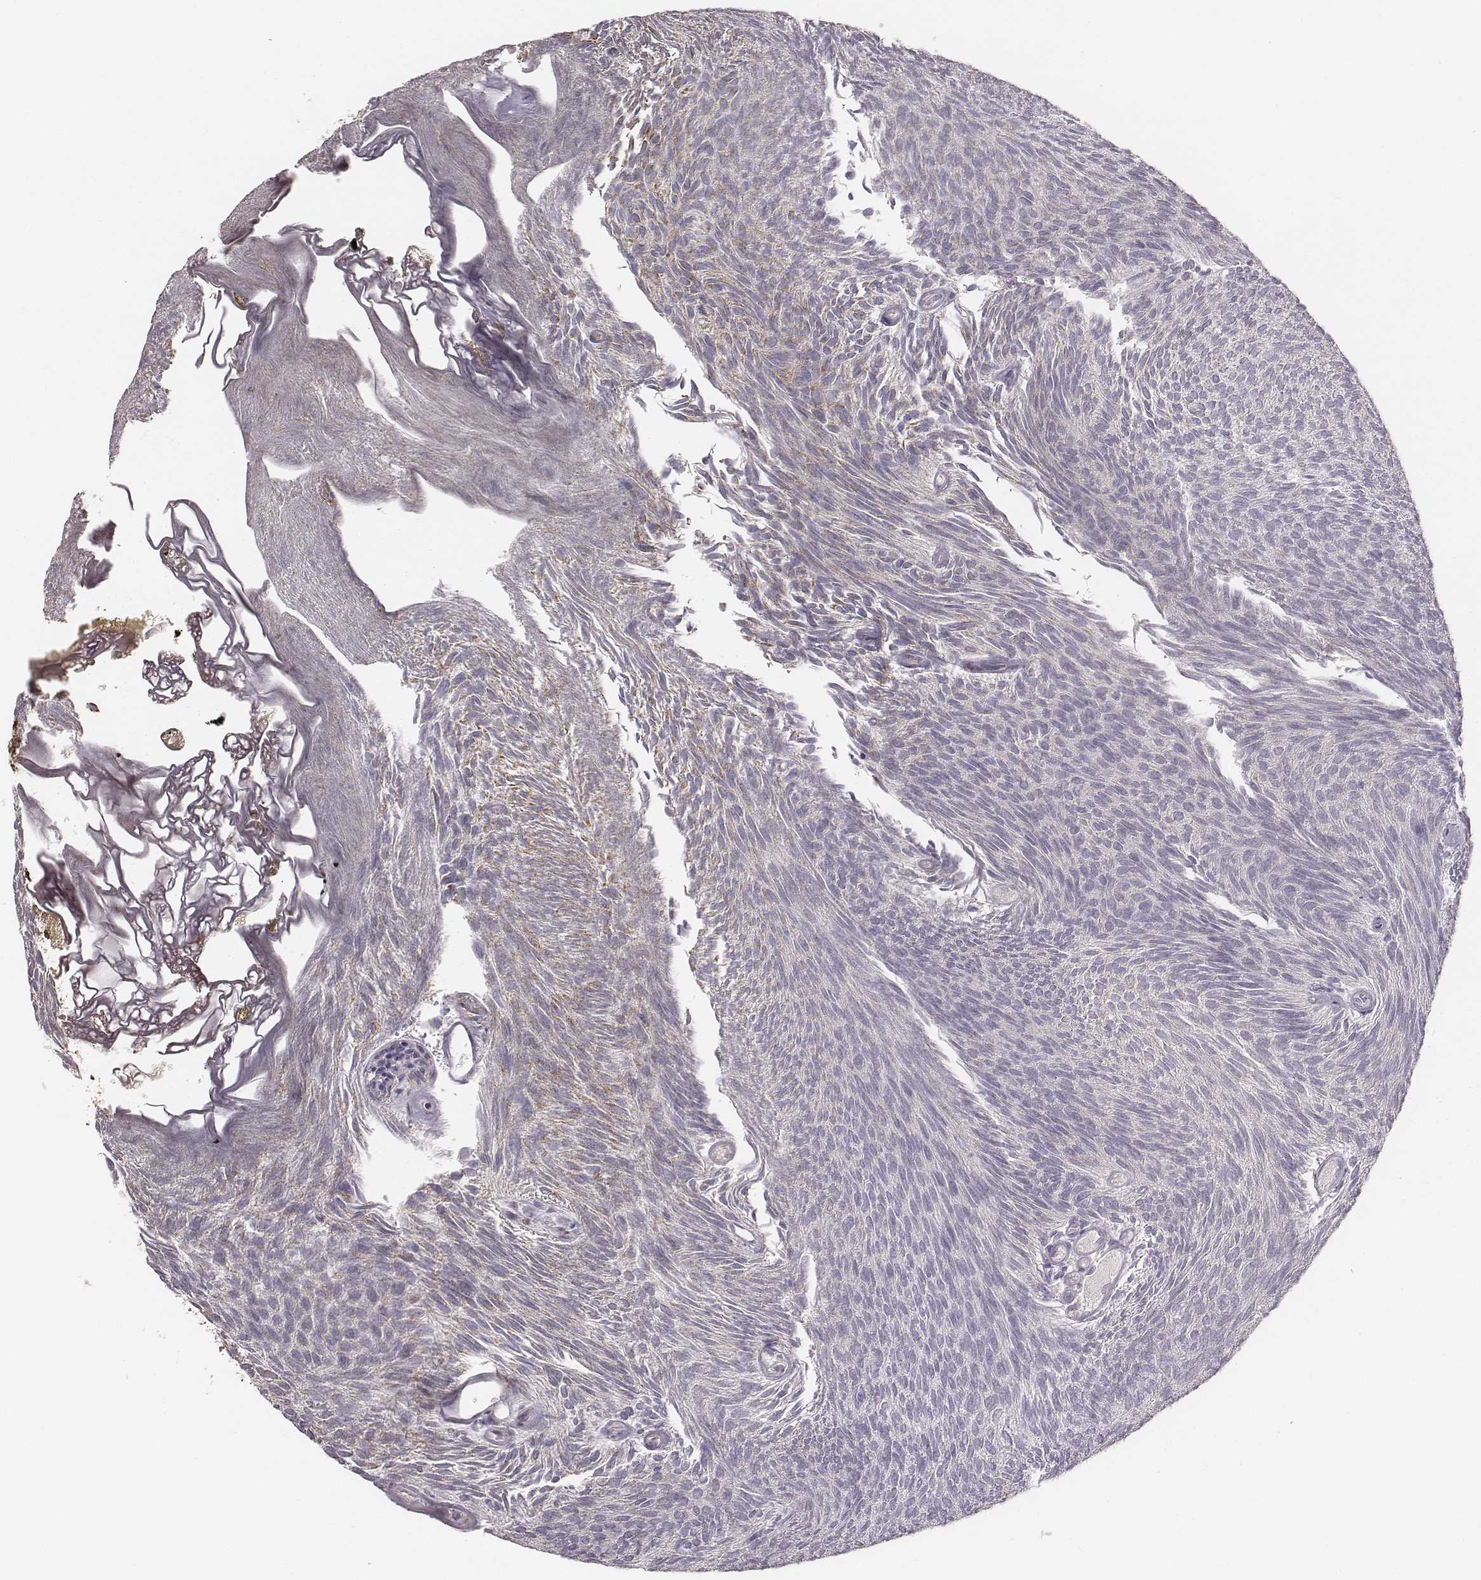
{"staining": {"intensity": "negative", "quantity": "none", "location": "none"}, "tissue": "urothelial cancer", "cell_type": "Tumor cells", "image_type": "cancer", "snomed": [{"axis": "morphology", "description": "Urothelial carcinoma, Low grade"}, {"axis": "topography", "description": "Urinary bladder"}], "caption": "IHC of human urothelial cancer exhibits no positivity in tumor cells.", "gene": "TUFM", "patient": {"sex": "male", "age": 77}}